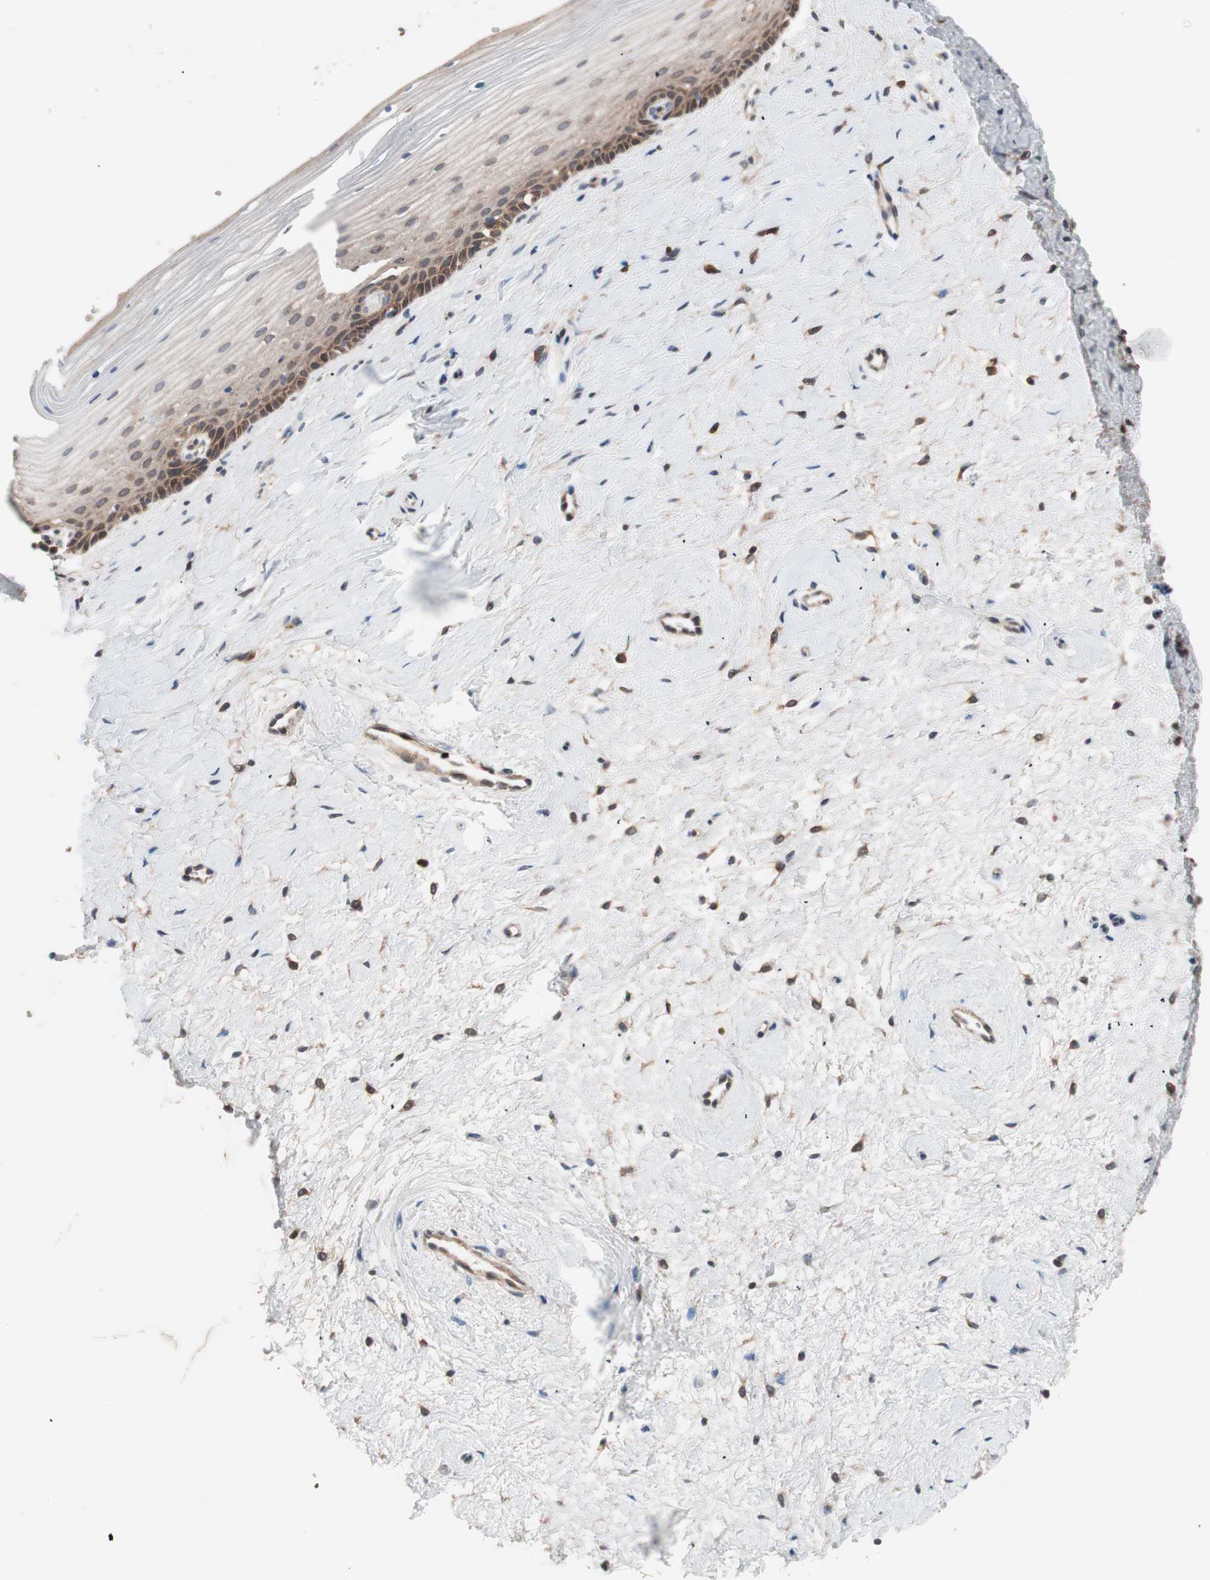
{"staining": {"intensity": "strong", "quantity": ">75%", "location": "cytoplasmic/membranous"}, "tissue": "cervix", "cell_type": "Glandular cells", "image_type": "normal", "snomed": [{"axis": "morphology", "description": "Normal tissue, NOS"}, {"axis": "topography", "description": "Cervix"}], "caption": "A photomicrograph of human cervix stained for a protein reveals strong cytoplasmic/membranous brown staining in glandular cells.", "gene": "HMBS", "patient": {"sex": "female", "age": 39}}